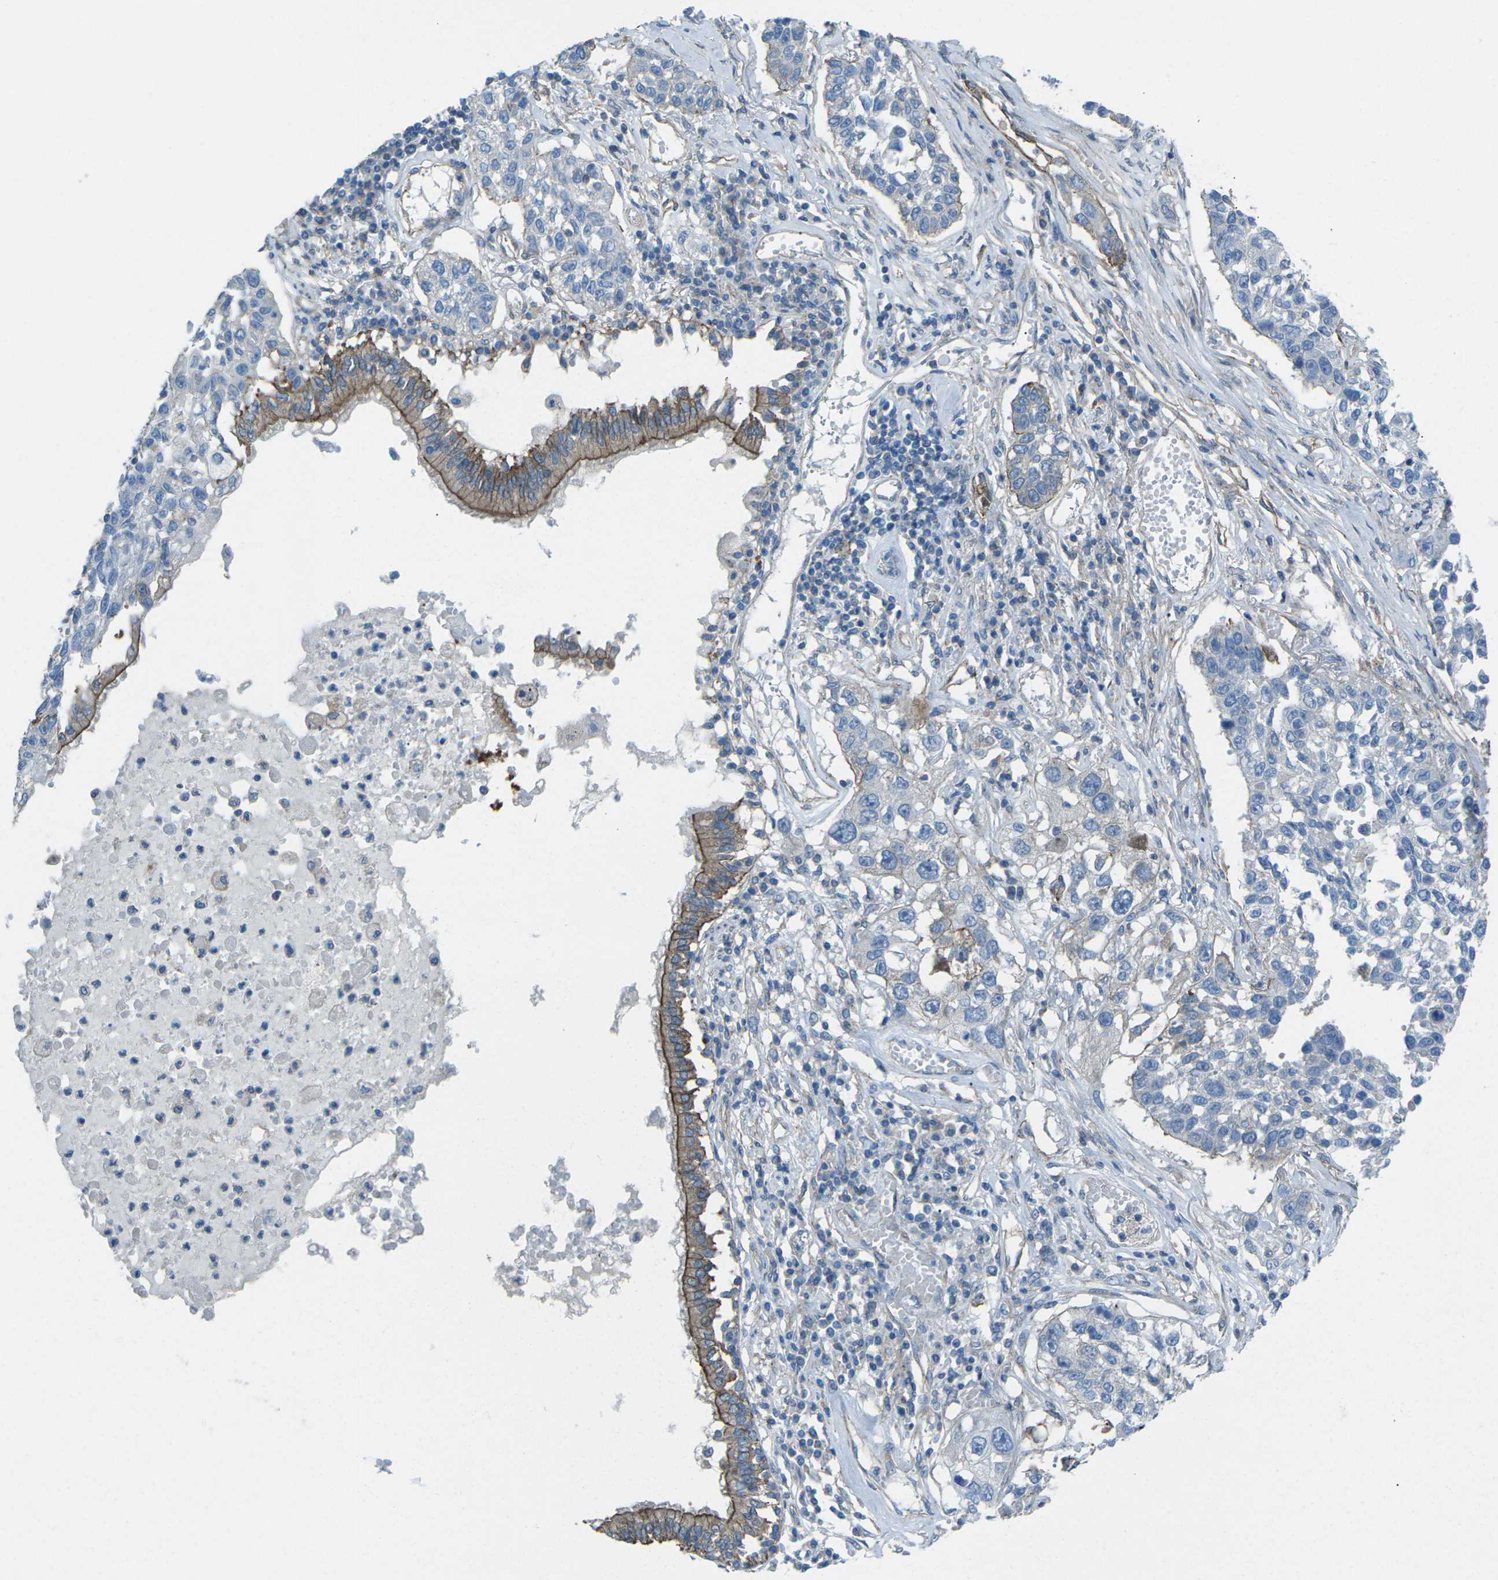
{"staining": {"intensity": "negative", "quantity": "none", "location": "none"}, "tissue": "lung cancer", "cell_type": "Tumor cells", "image_type": "cancer", "snomed": [{"axis": "morphology", "description": "Squamous cell carcinoma, NOS"}, {"axis": "topography", "description": "Lung"}], "caption": "Immunohistochemical staining of human squamous cell carcinoma (lung) shows no significant expression in tumor cells.", "gene": "UTRN", "patient": {"sex": "male", "age": 71}}